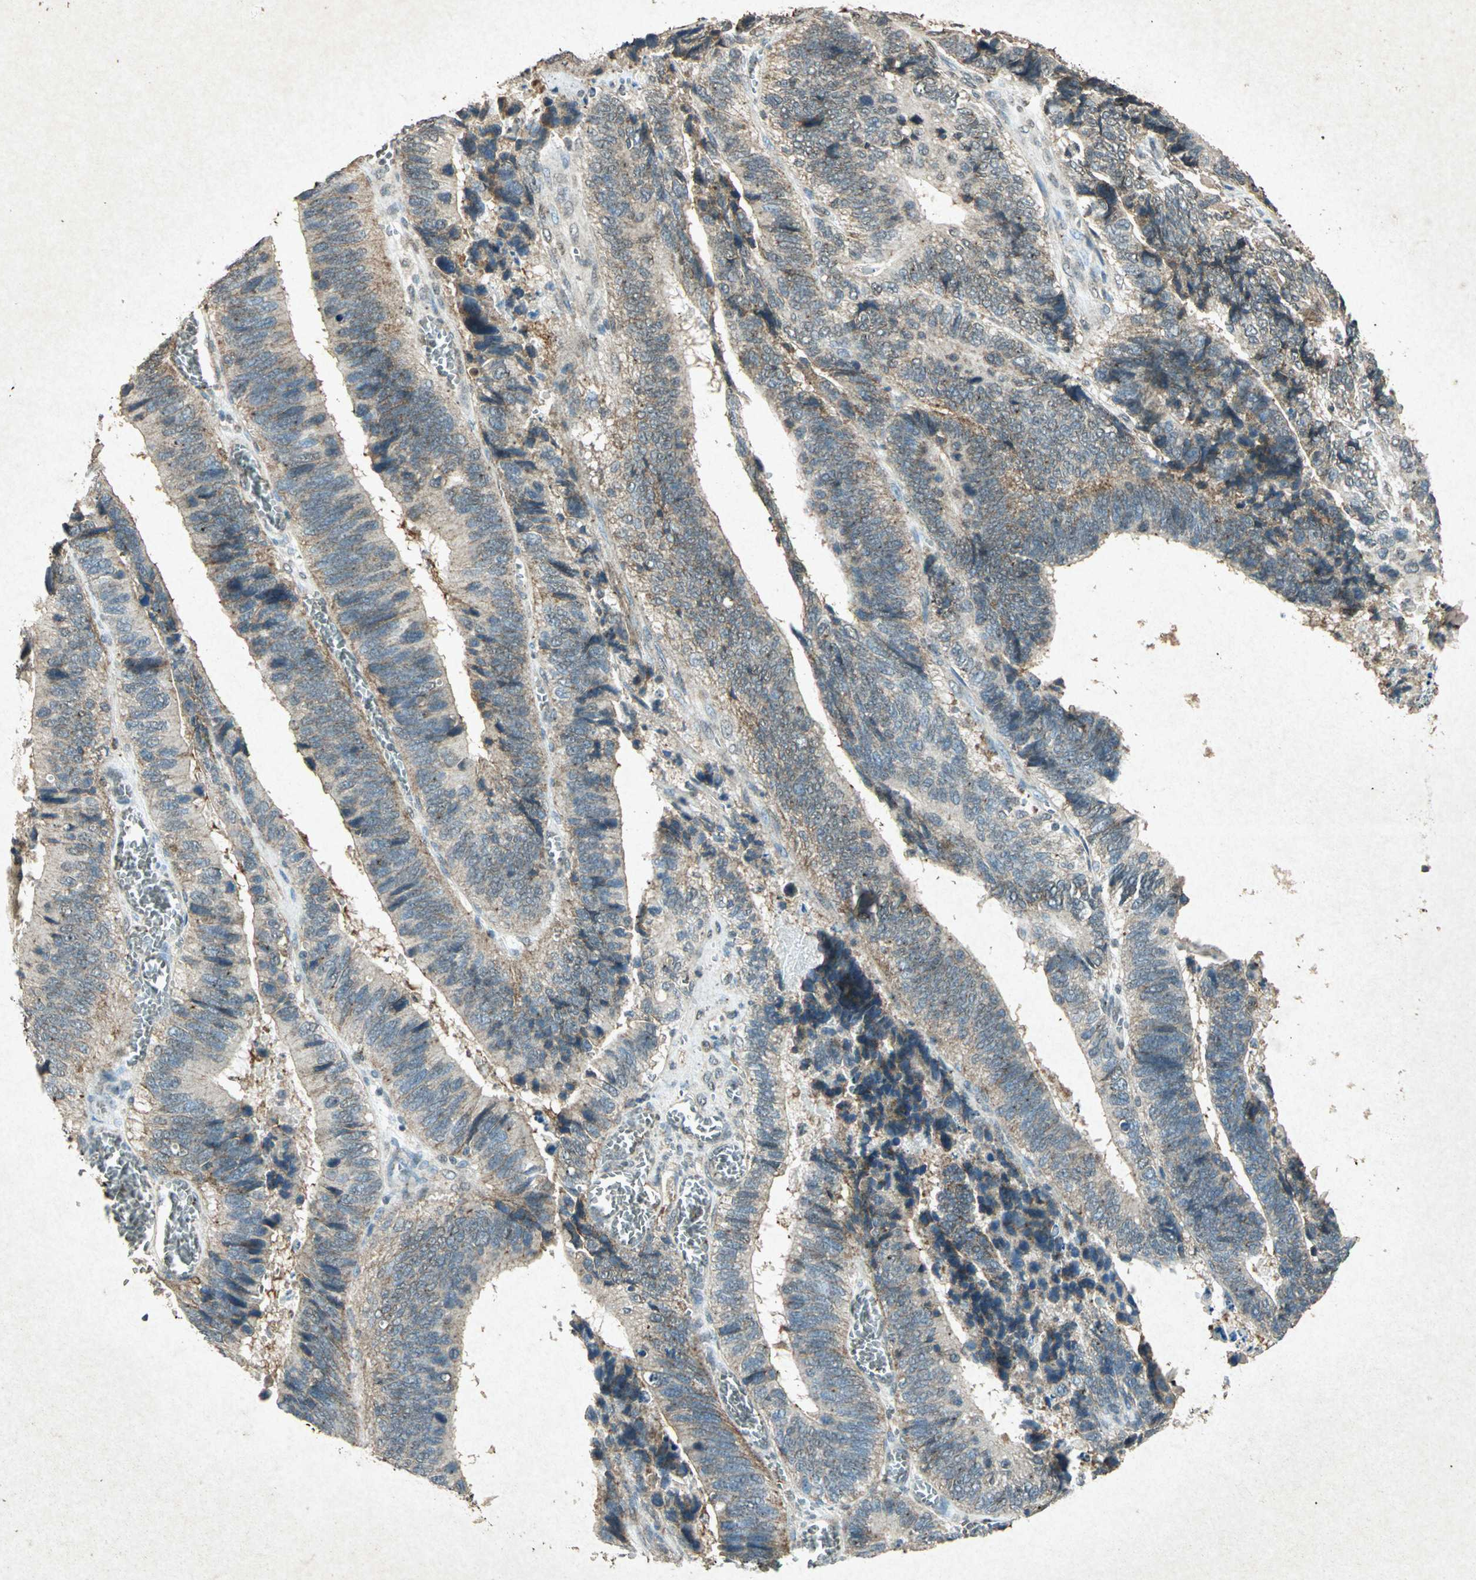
{"staining": {"intensity": "moderate", "quantity": "25%-75%", "location": "cytoplasmic/membranous"}, "tissue": "colorectal cancer", "cell_type": "Tumor cells", "image_type": "cancer", "snomed": [{"axis": "morphology", "description": "Adenocarcinoma, NOS"}, {"axis": "topography", "description": "Colon"}], "caption": "Brown immunohistochemical staining in human colorectal cancer (adenocarcinoma) reveals moderate cytoplasmic/membranous staining in approximately 25%-75% of tumor cells.", "gene": "PSEN1", "patient": {"sex": "male", "age": 72}}